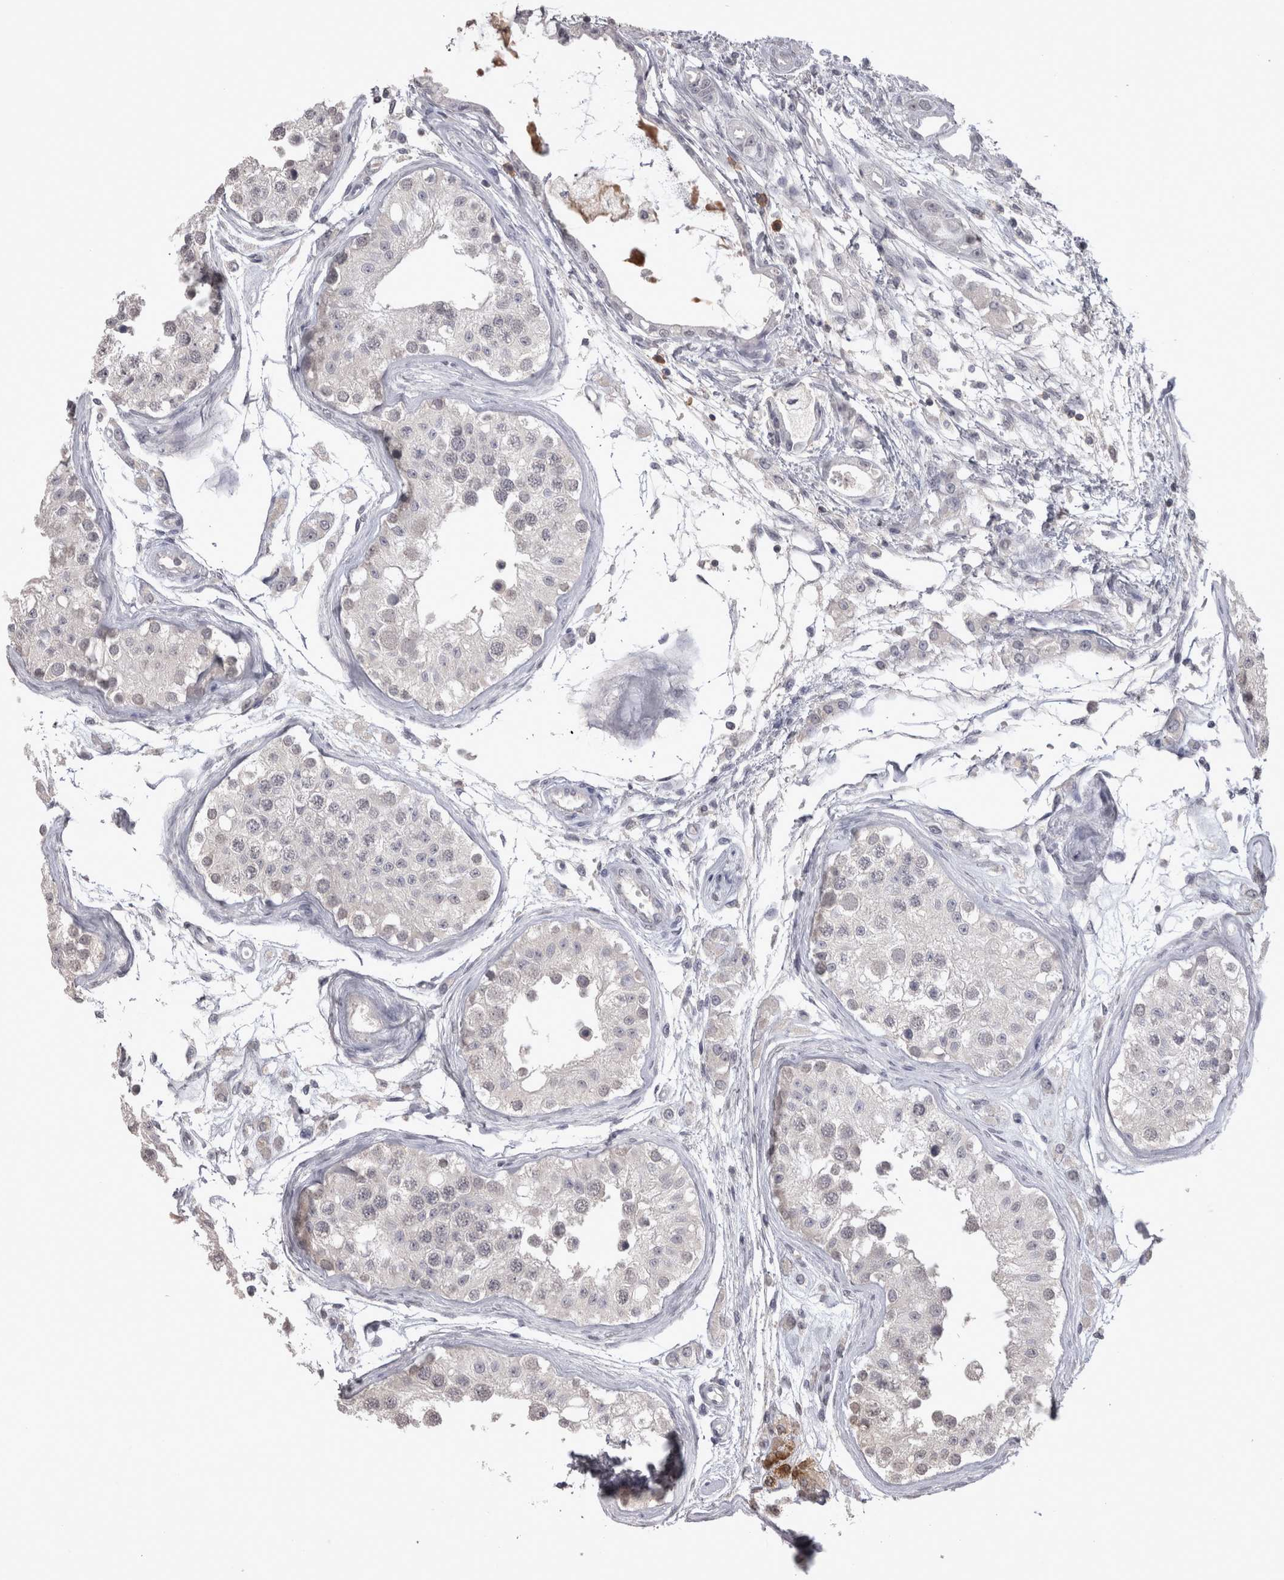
{"staining": {"intensity": "weak", "quantity": "<25%", "location": "cytoplasmic/membranous"}, "tissue": "testis", "cell_type": "Cells in seminiferous ducts", "image_type": "normal", "snomed": [{"axis": "morphology", "description": "Normal tissue, NOS"}, {"axis": "morphology", "description": "Adenocarcinoma, metastatic, NOS"}, {"axis": "topography", "description": "Testis"}], "caption": "High power microscopy micrograph of an IHC image of normal testis, revealing no significant positivity in cells in seminiferous ducts.", "gene": "LAX1", "patient": {"sex": "male", "age": 26}}